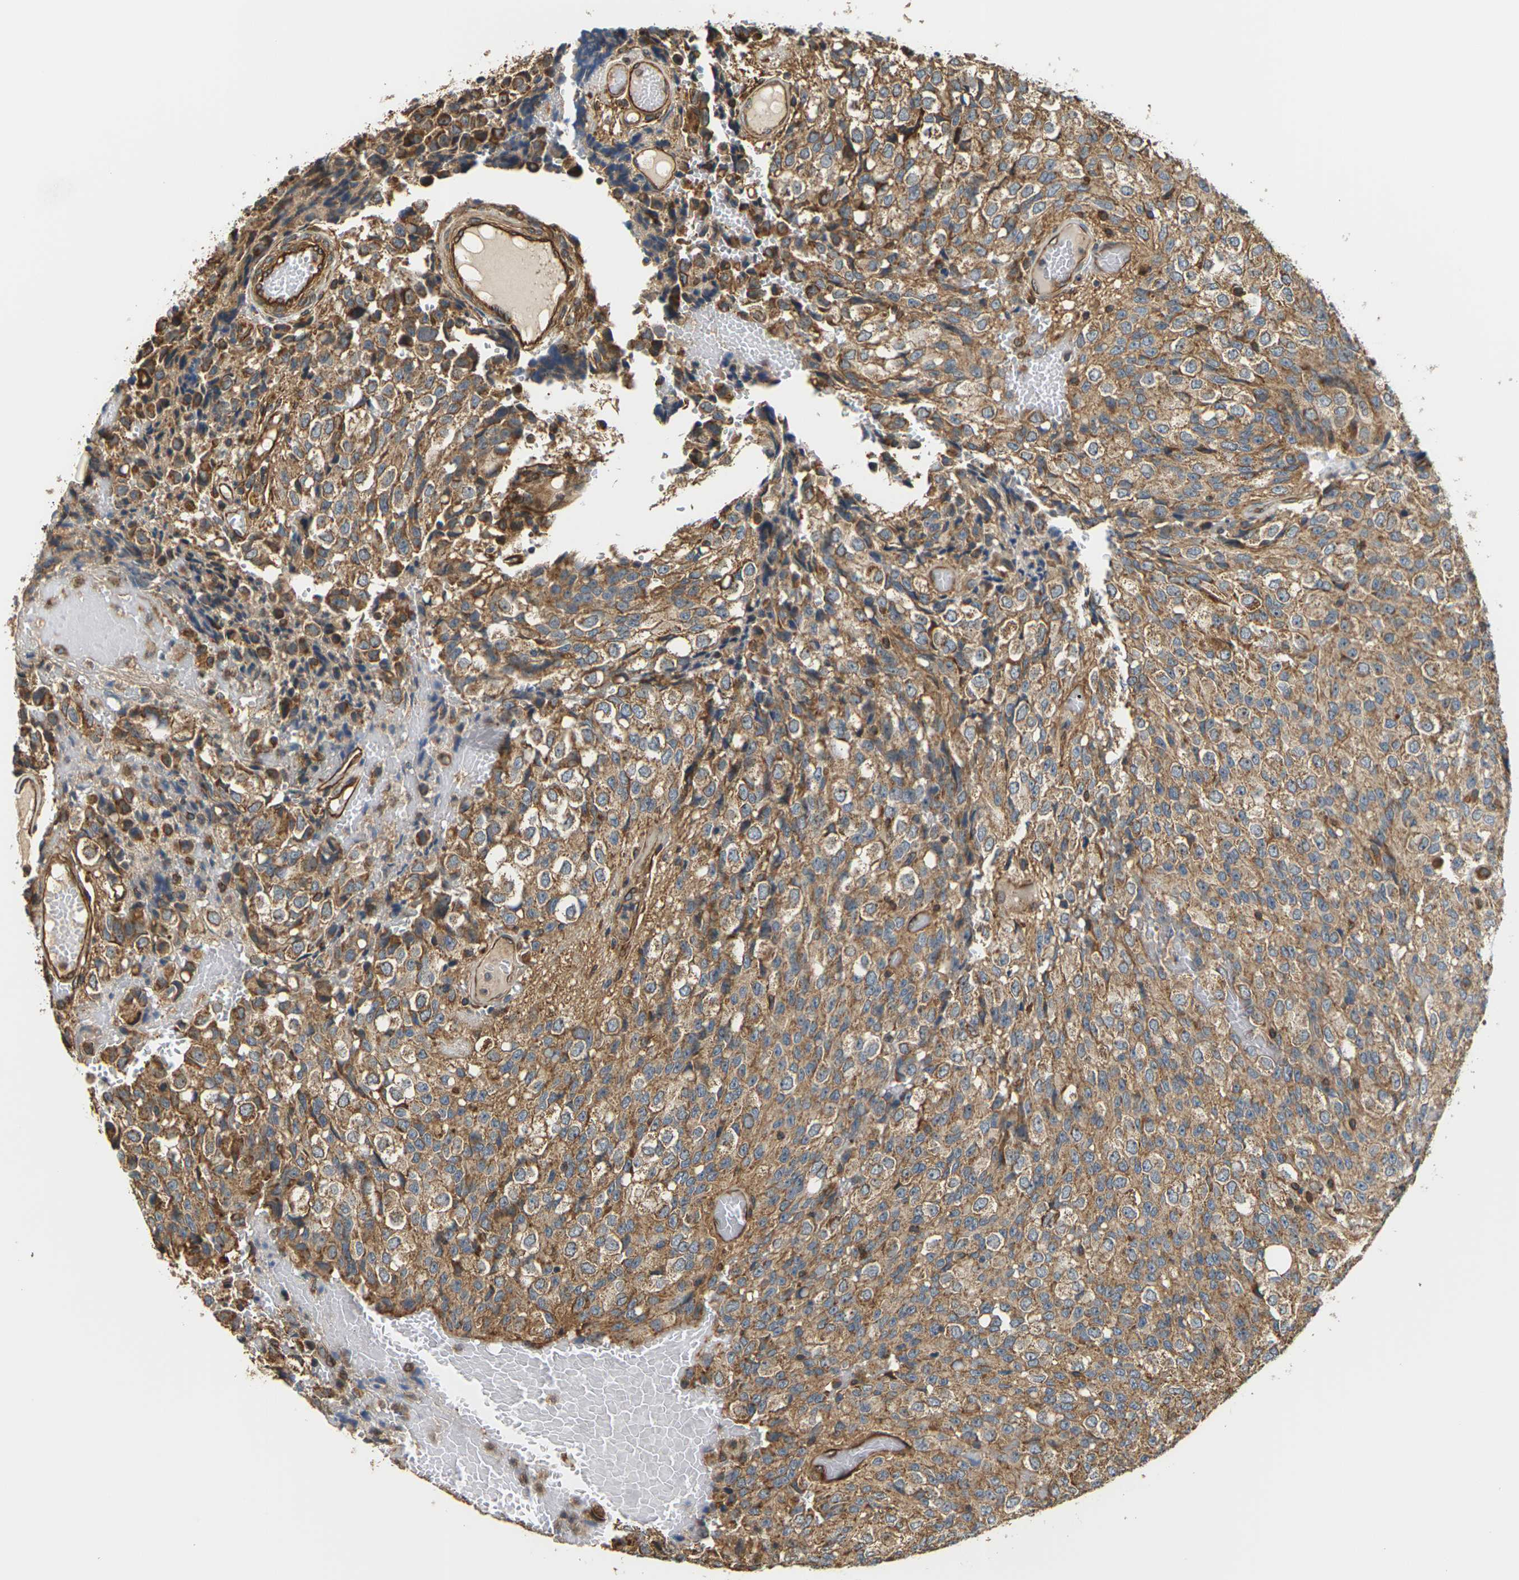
{"staining": {"intensity": "moderate", "quantity": ">75%", "location": "cytoplasmic/membranous"}, "tissue": "glioma", "cell_type": "Tumor cells", "image_type": "cancer", "snomed": [{"axis": "morphology", "description": "Glioma, malignant, High grade"}, {"axis": "topography", "description": "Brain"}], "caption": "Protein staining shows moderate cytoplasmic/membranous staining in about >75% of tumor cells in glioma.", "gene": "PCDHB4", "patient": {"sex": "male", "age": 32}}